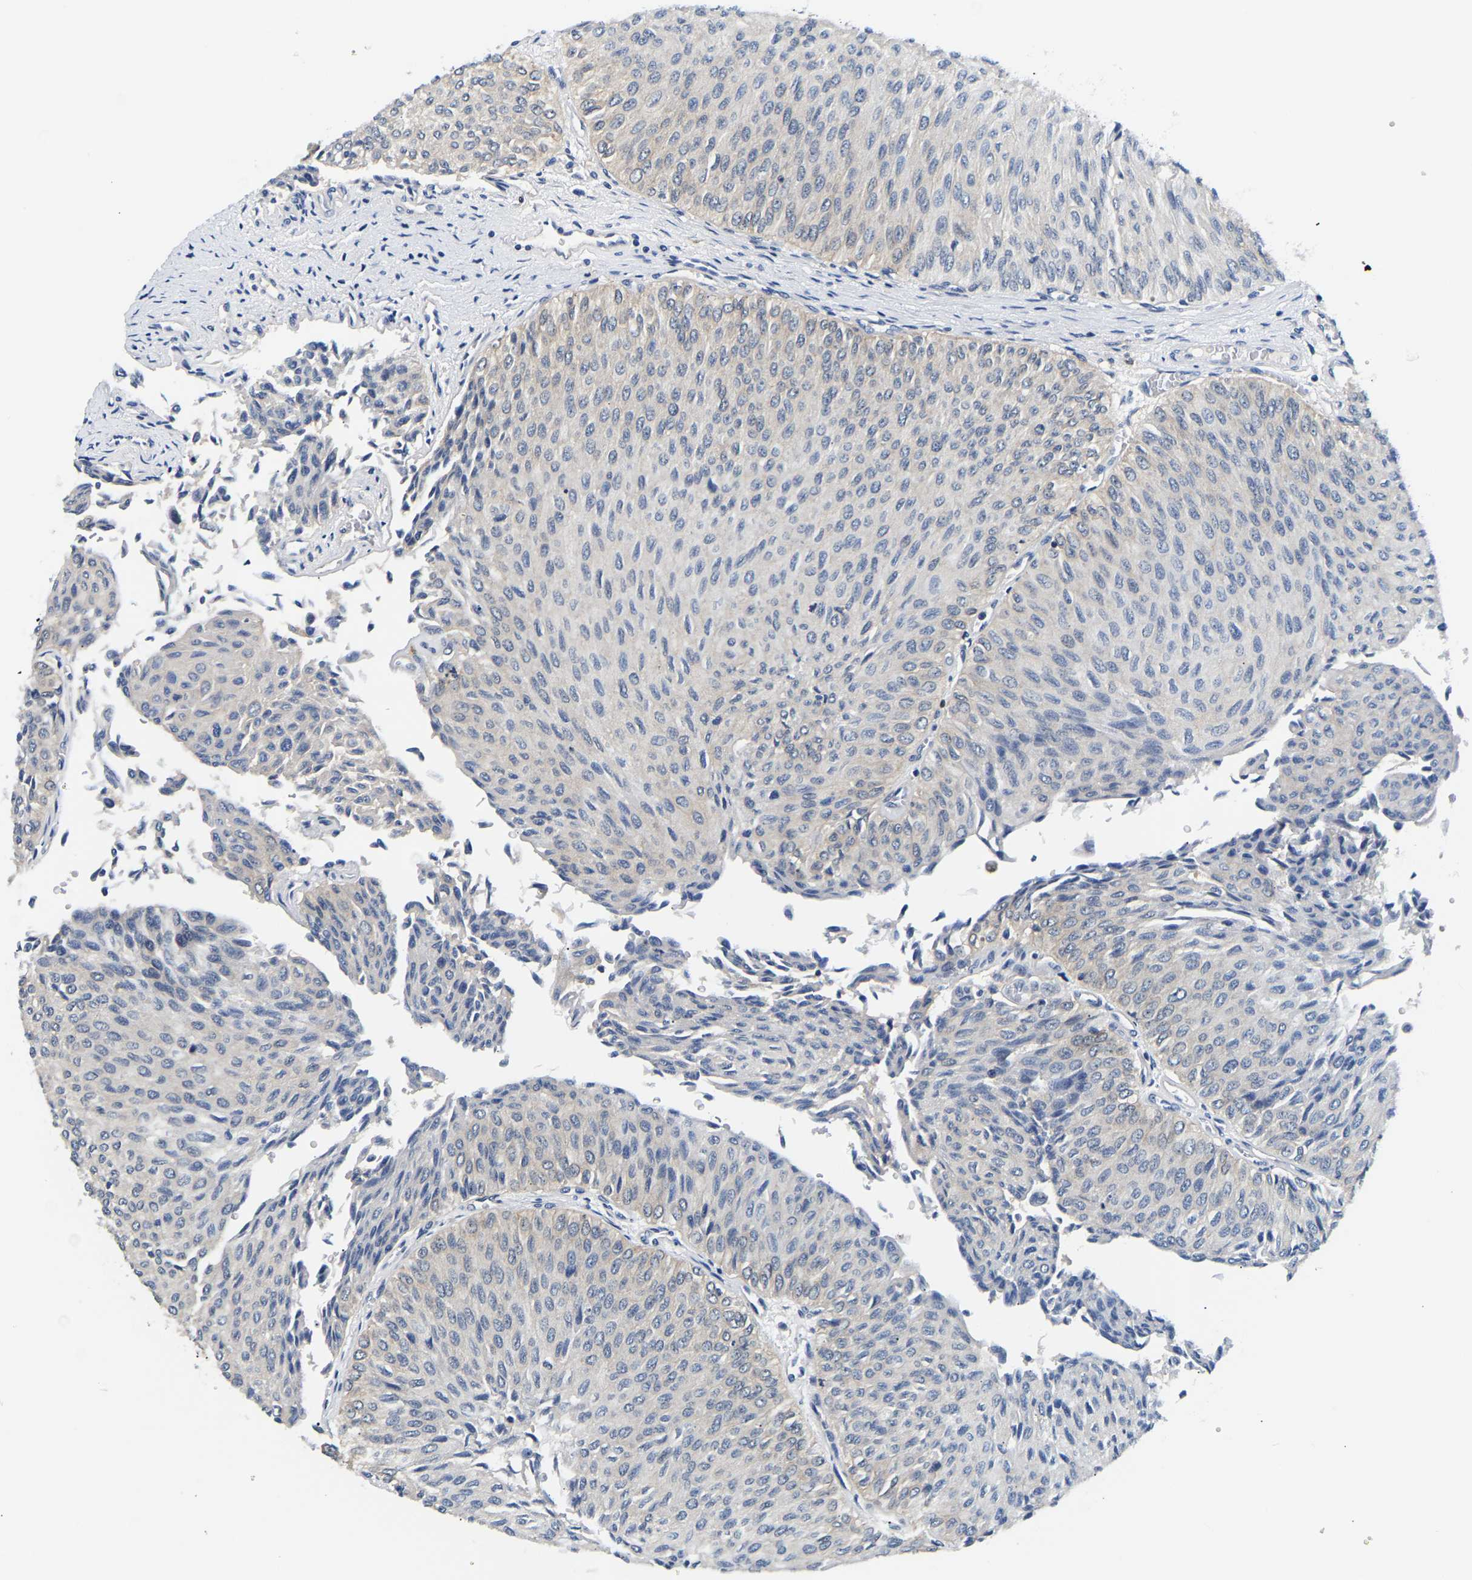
{"staining": {"intensity": "negative", "quantity": "none", "location": "none"}, "tissue": "urothelial cancer", "cell_type": "Tumor cells", "image_type": "cancer", "snomed": [{"axis": "morphology", "description": "Urothelial carcinoma, Low grade"}, {"axis": "topography", "description": "Urinary bladder"}], "caption": "High magnification brightfield microscopy of urothelial carcinoma (low-grade) stained with DAB (3,3'-diaminobenzidine) (brown) and counterstained with hematoxylin (blue): tumor cells show no significant staining.", "gene": "UCHL3", "patient": {"sex": "male", "age": 78}}